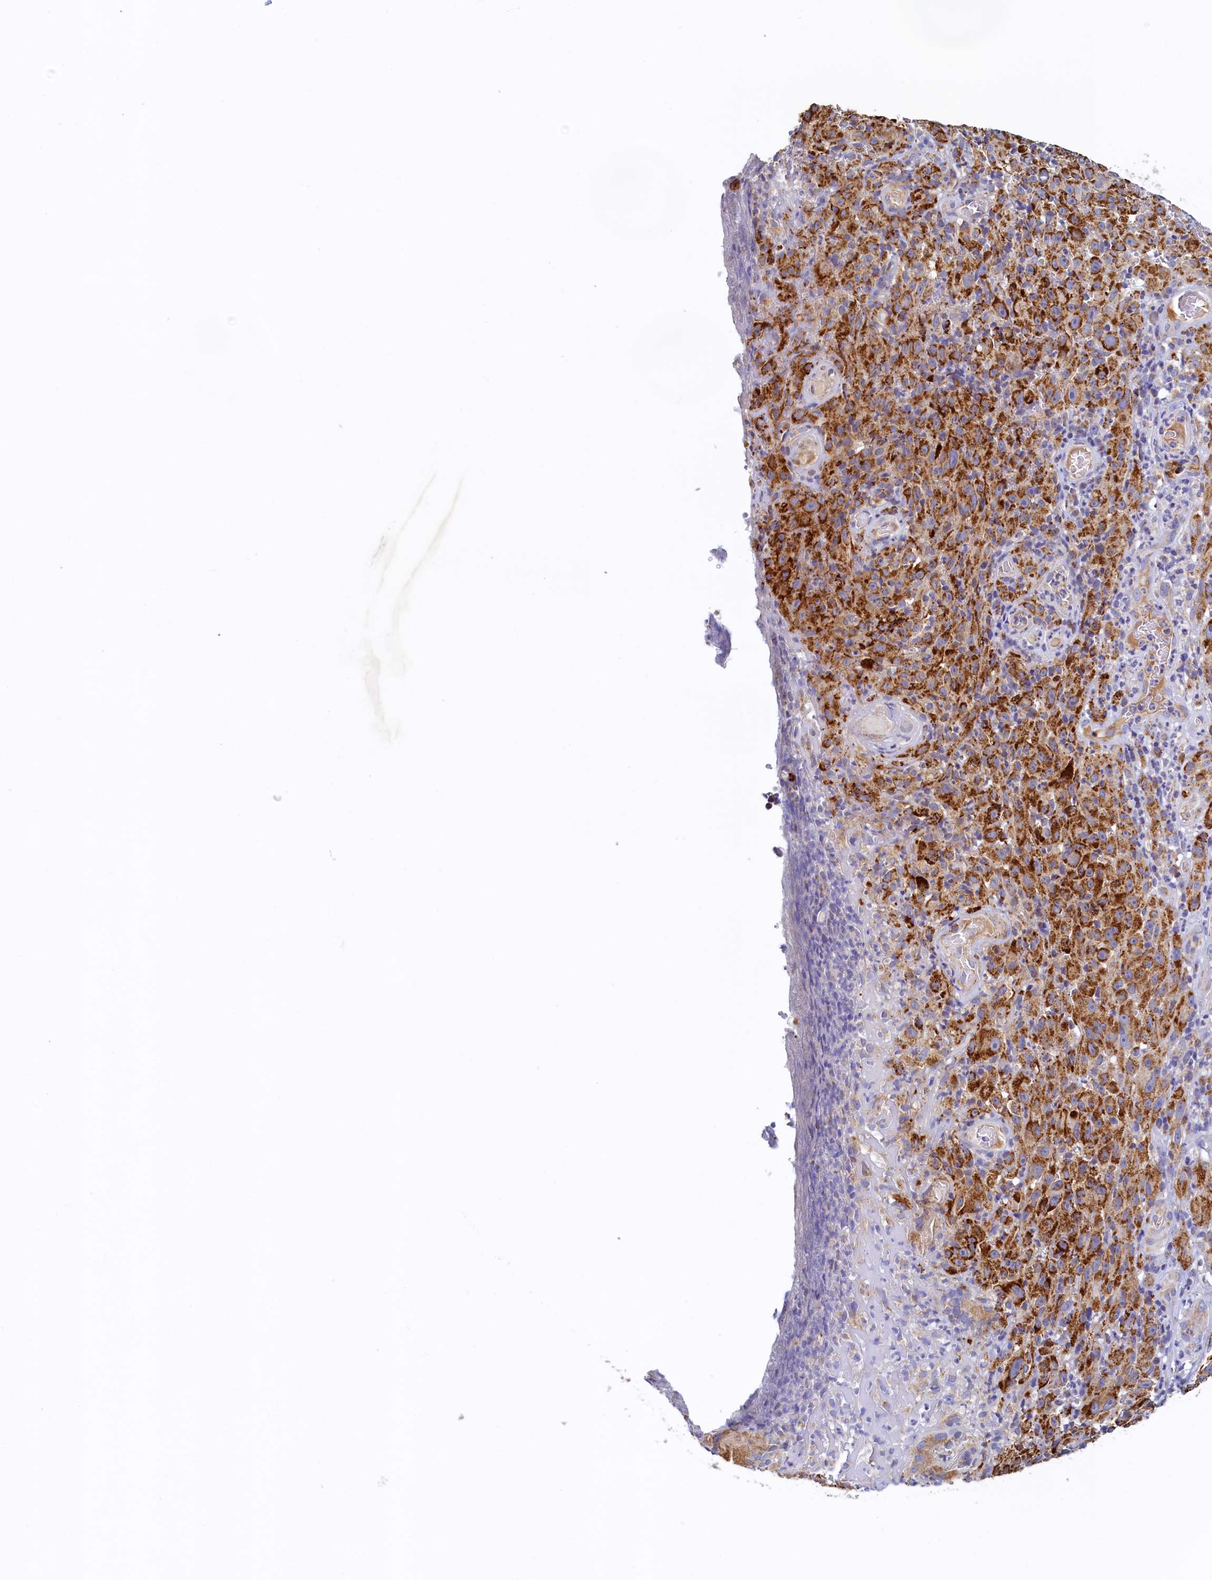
{"staining": {"intensity": "strong", "quantity": ">75%", "location": "cytoplasmic/membranous"}, "tissue": "melanoma", "cell_type": "Tumor cells", "image_type": "cancer", "snomed": [{"axis": "morphology", "description": "Malignant melanoma, NOS"}, {"axis": "topography", "description": "Skin"}], "caption": "A brown stain highlights strong cytoplasmic/membranous staining of a protein in human melanoma tumor cells.", "gene": "POC1A", "patient": {"sex": "female", "age": 82}}